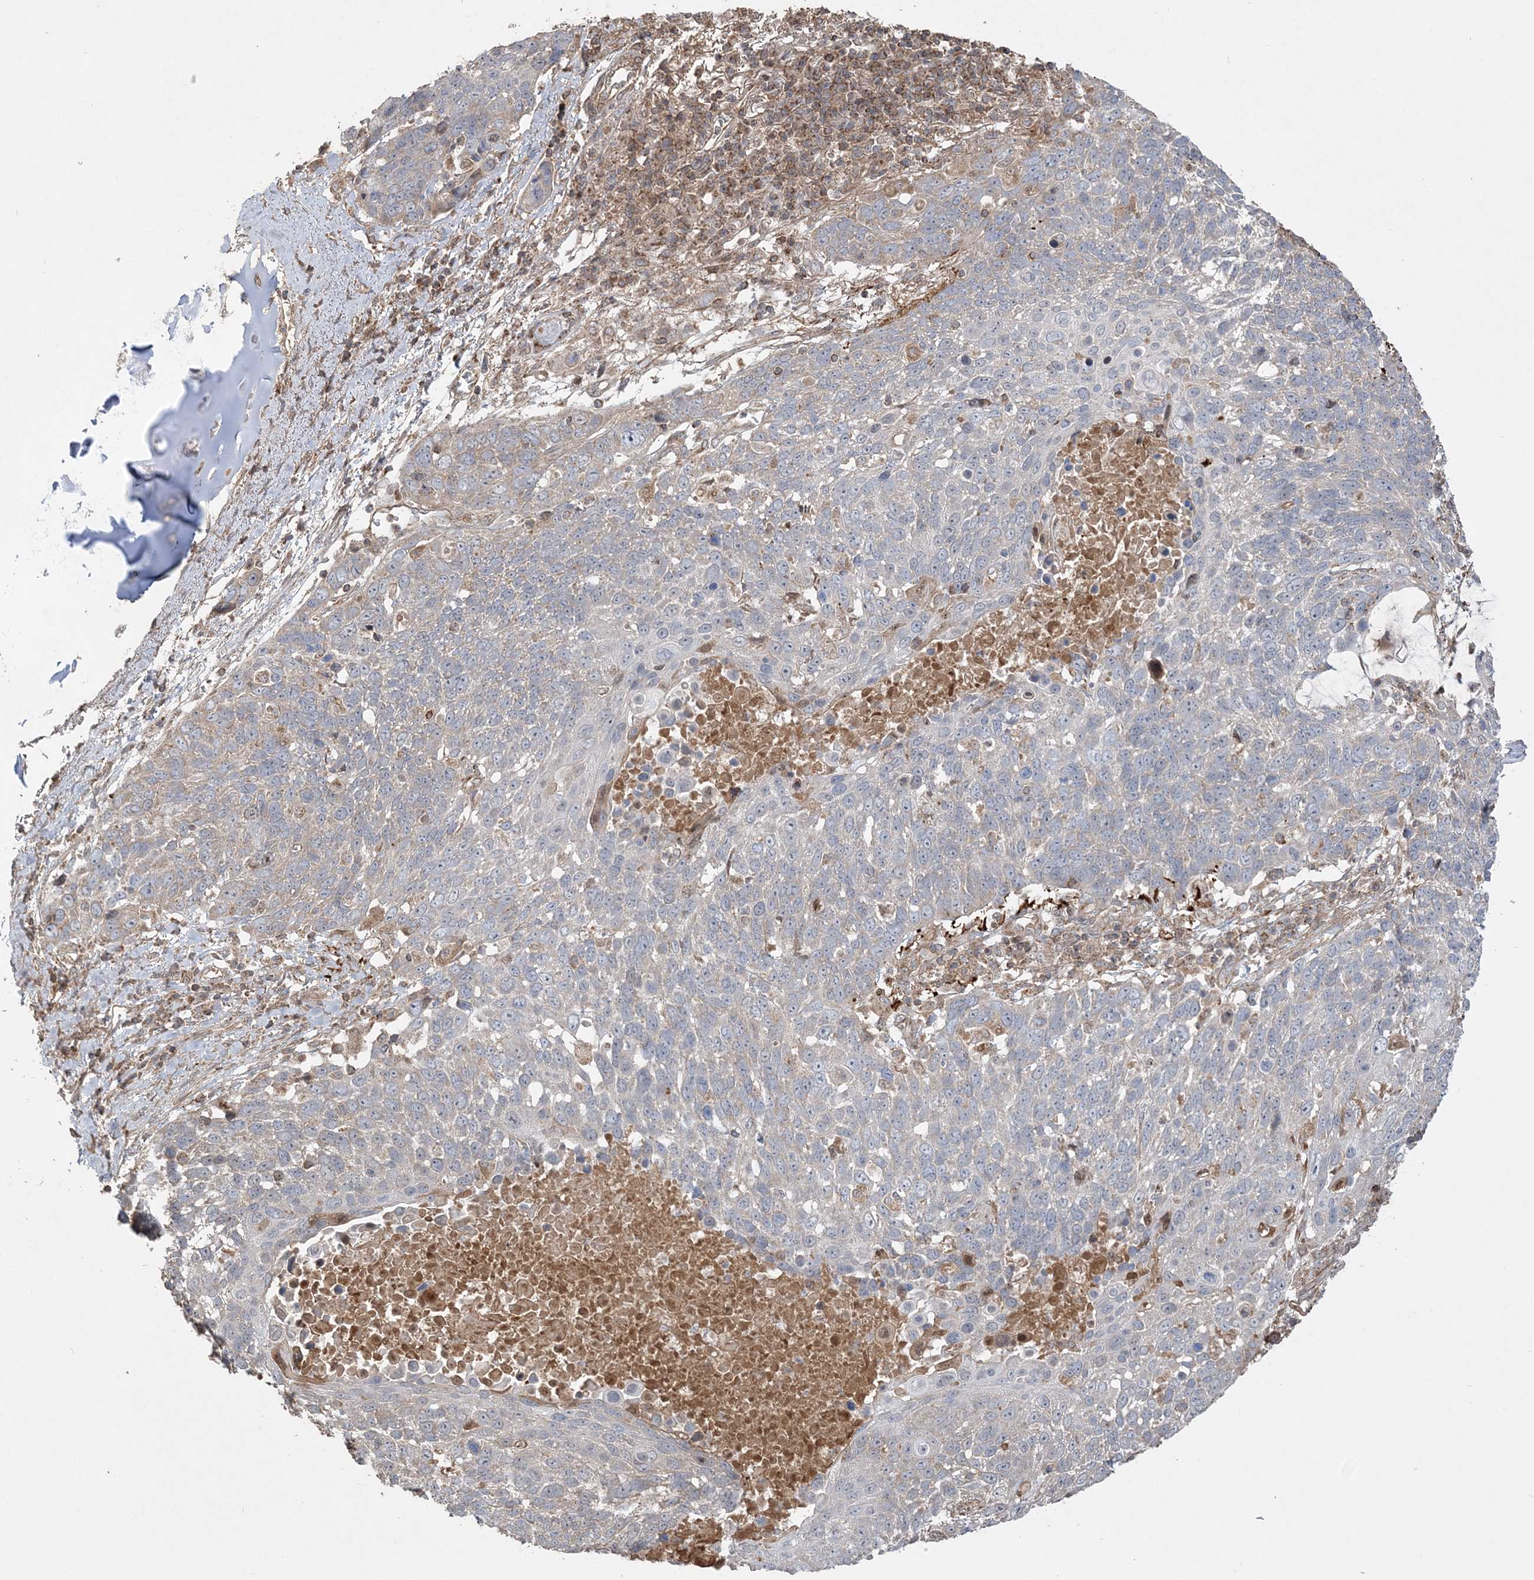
{"staining": {"intensity": "negative", "quantity": "none", "location": "none"}, "tissue": "lung cancer", "cell_type": "Tumor cells", "image_type": "cancer", "snomed": [{"axis": "morphology", "description": "Squamous cell carcinoma, NOS"}, {"axis": "topography", "description": "Lung"}], "caption": "IHC of lung cancer (squamous cell carcinoma) demonstrates no expression in tumor cells.", "gene": "SCLT1", "patient": {"sex": "male", "age": 66}}